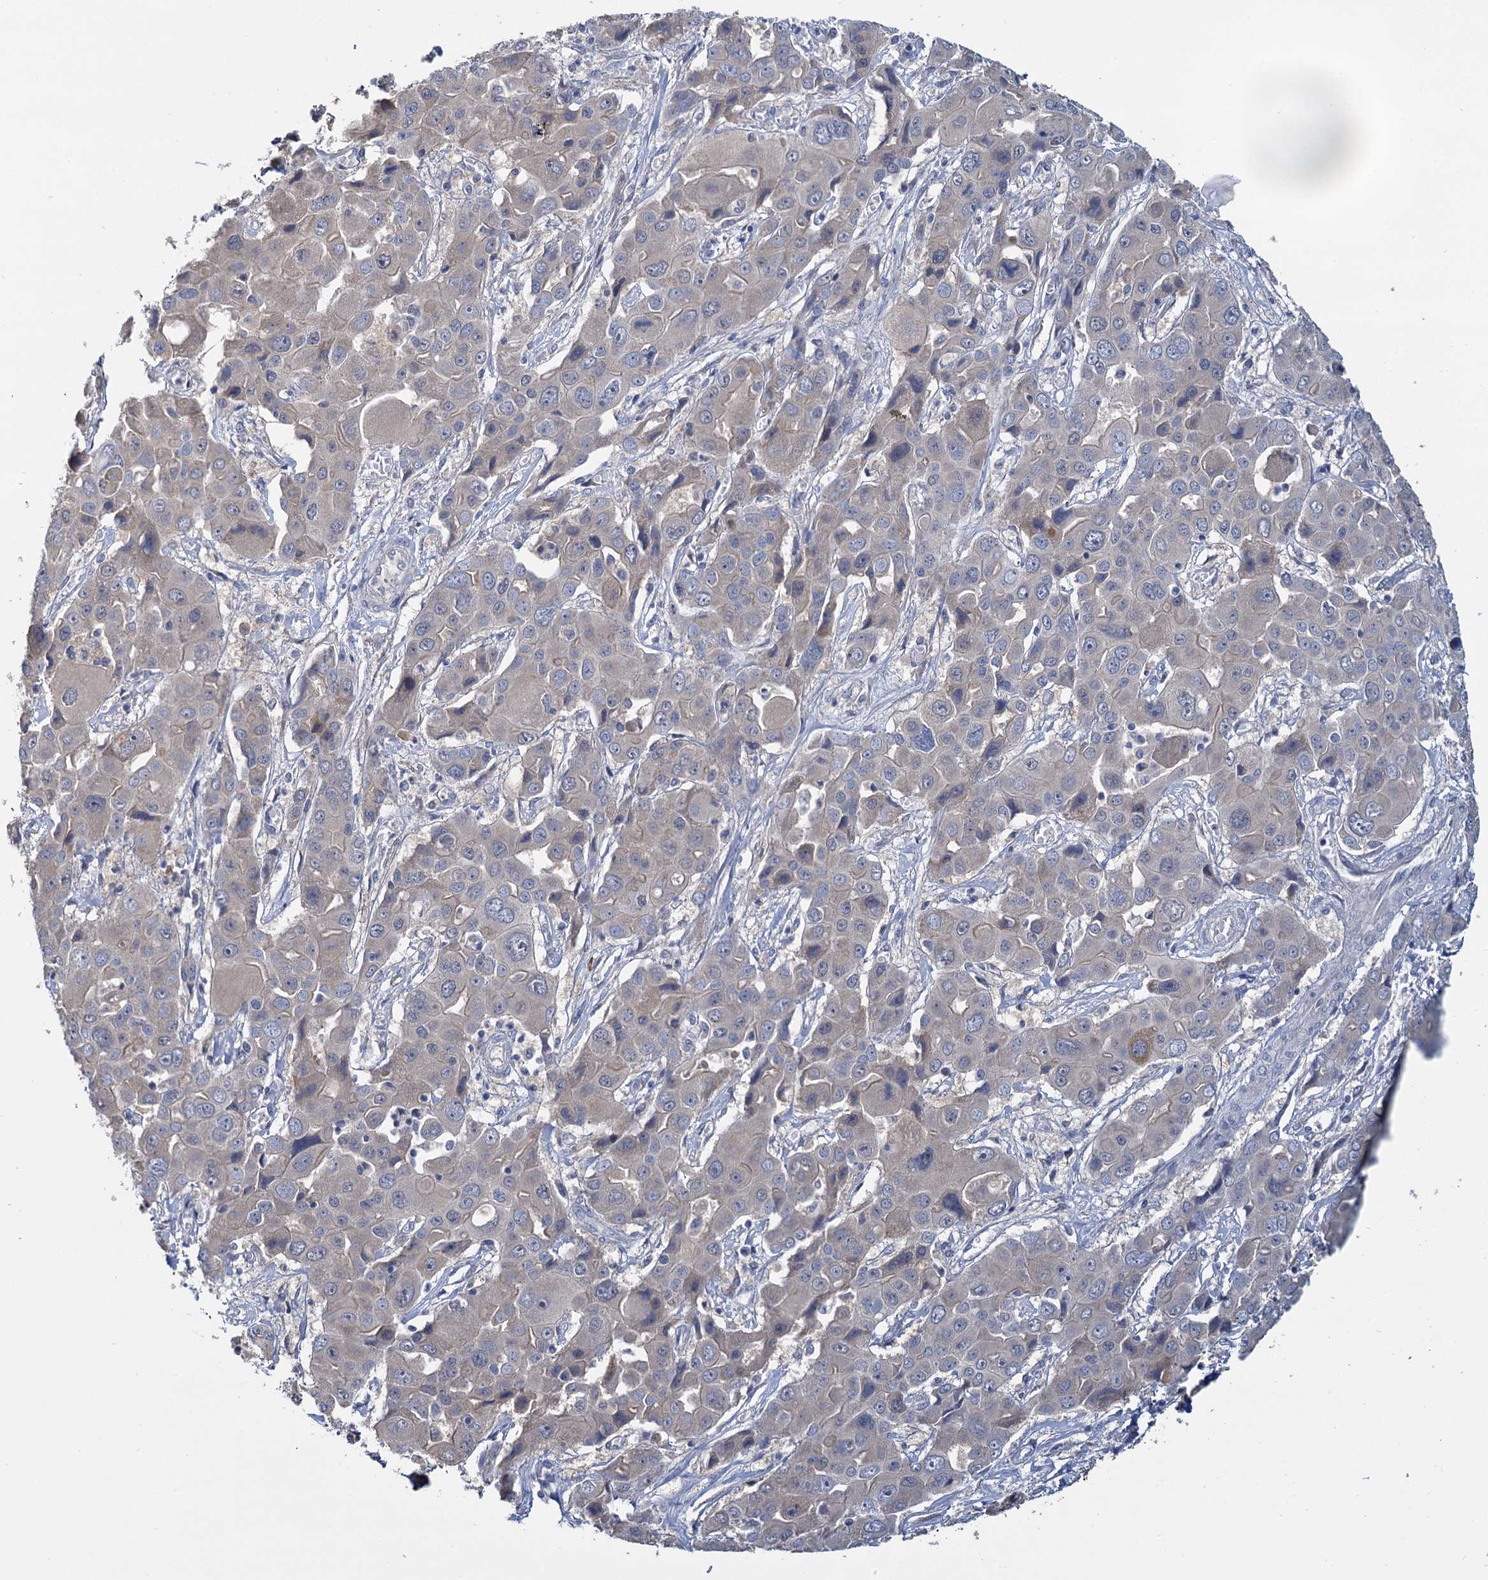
{"staining": {"intensity": "weak", "quantity": "<25%", "location": "cytoplasmic/membranous"}, "tissue": "liver cancer", "cell_type": "Tumor cells", "image_type": "cancer", "snomed": [{"axis": "morphology", "description": "Cholangiocarcinoma"}, {"axis": "topography", "description": "Liver"}], "caption": "A micrograph of cholangiocarcinoma (liver) stained for a protein shows no brown staining in tumor cells.", "gene": "ANKRD42", "patient": {"sex": "male", "age": 67}}